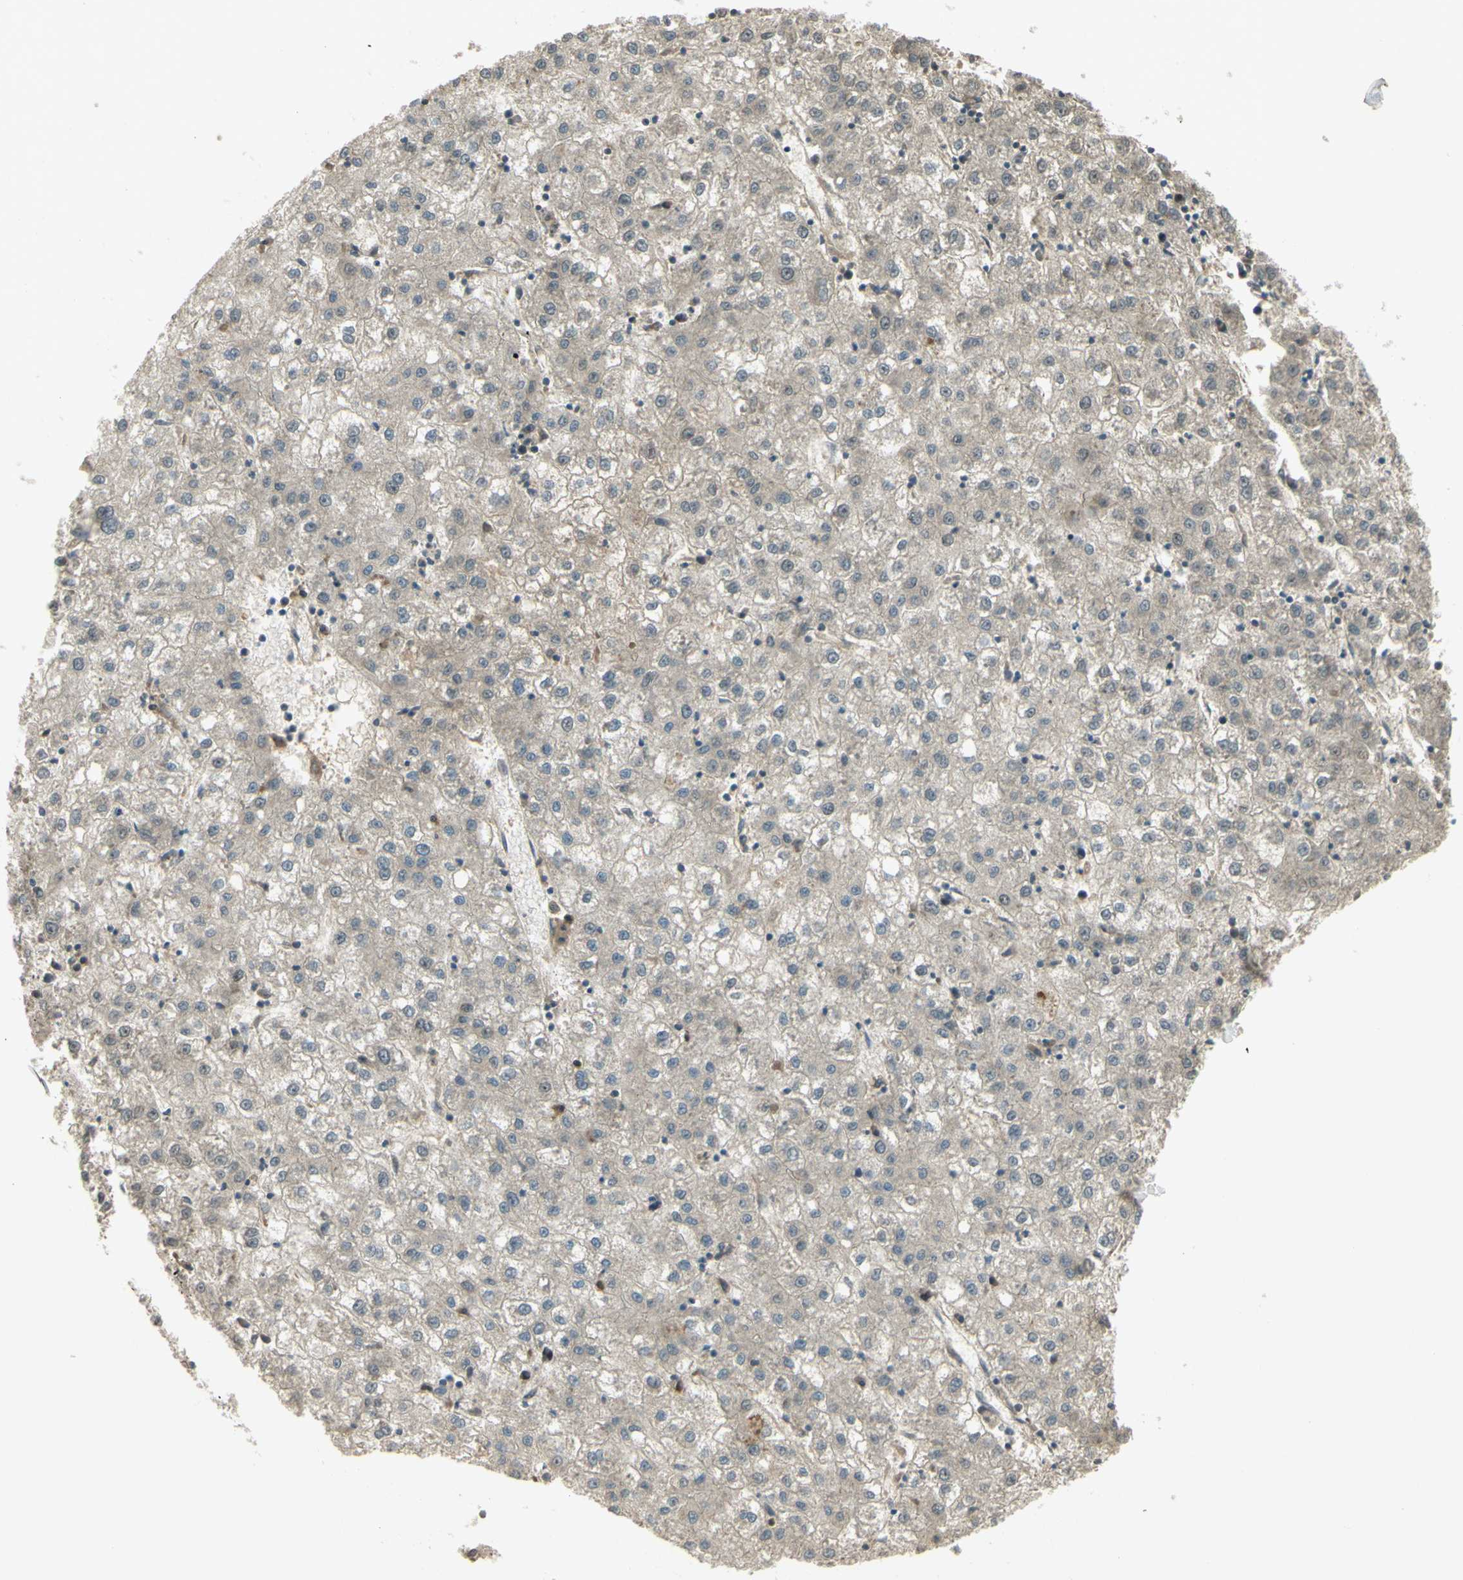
{"staining": {"intensity": "negative", "quantity": "none", "location": "none"}, "tissue": "liver cancer", "cell_type": "Tumor cells", "image_type": "cancer", "snomed": [{"axis": "morphology", "description": "Carcinoma, Hepatocellular, NOS"}, {"axis": "topography", "description": "Liver"}], "caption": "The histopathology image shows no significant staining in tumor cells of liver hepatocellular carcinoma.", "gene": "RAD18", "patient": {"sex": "male", "age": 72}}